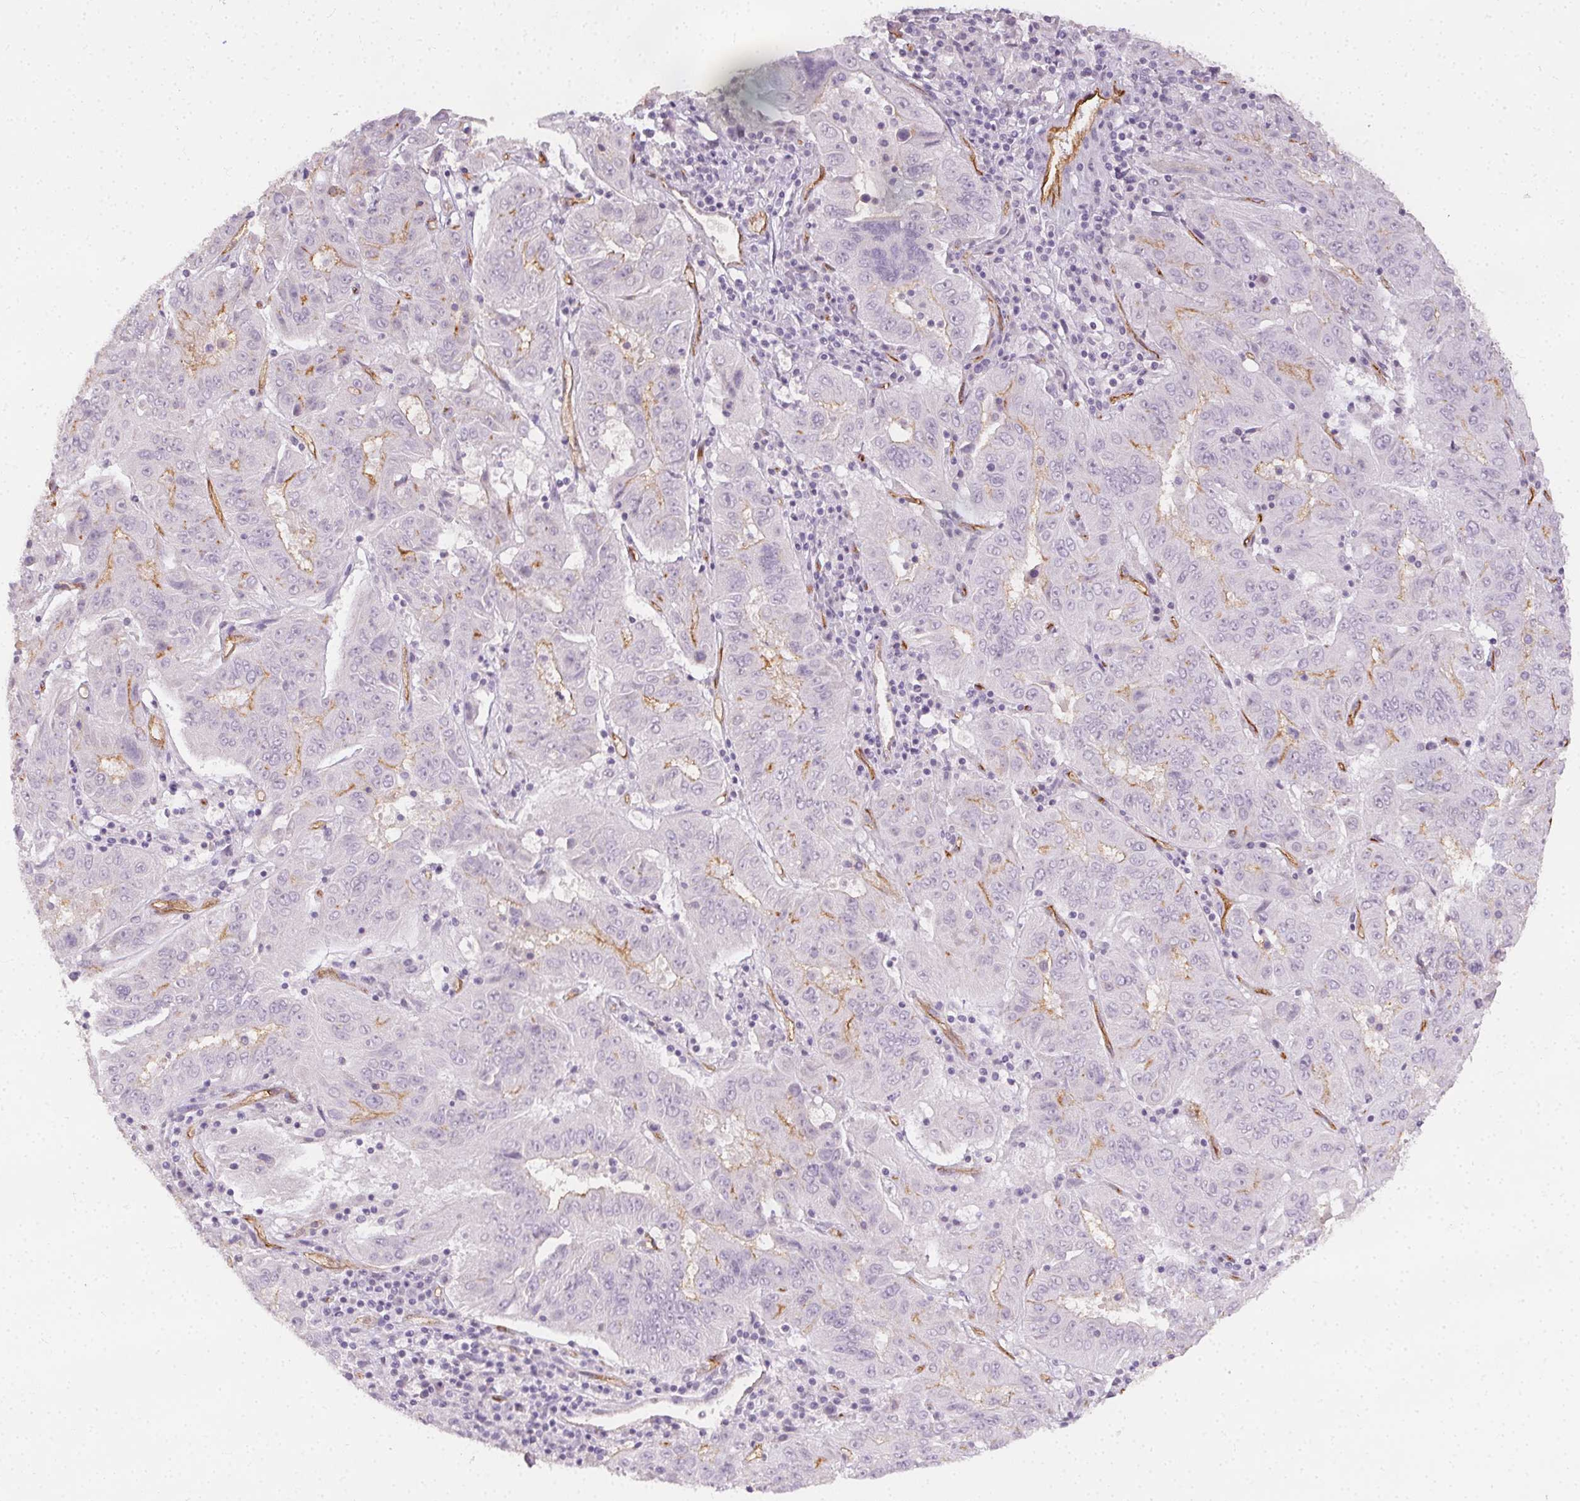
{"staining": {"intensity": "negative", "quantity": "none", "location": "none"}, "tissue": "pancreatic cancer", "cell_type": "Tumor cells", "image_type": "cancer", "snomed": [{"axis": "morphology", "description": "Adenocarcinoma, NOS"}, {"axis": "topography", "description": "Pancreas"}], "caption": "IHC image of neoplastic tissue: pancreatic cancer stained with DAB (3,3'-diaminobenzidine) exhibits no significant protein expression in tumor cells.", "gene": "PODXL", "patient": {"sex": "male", "age": 63}}